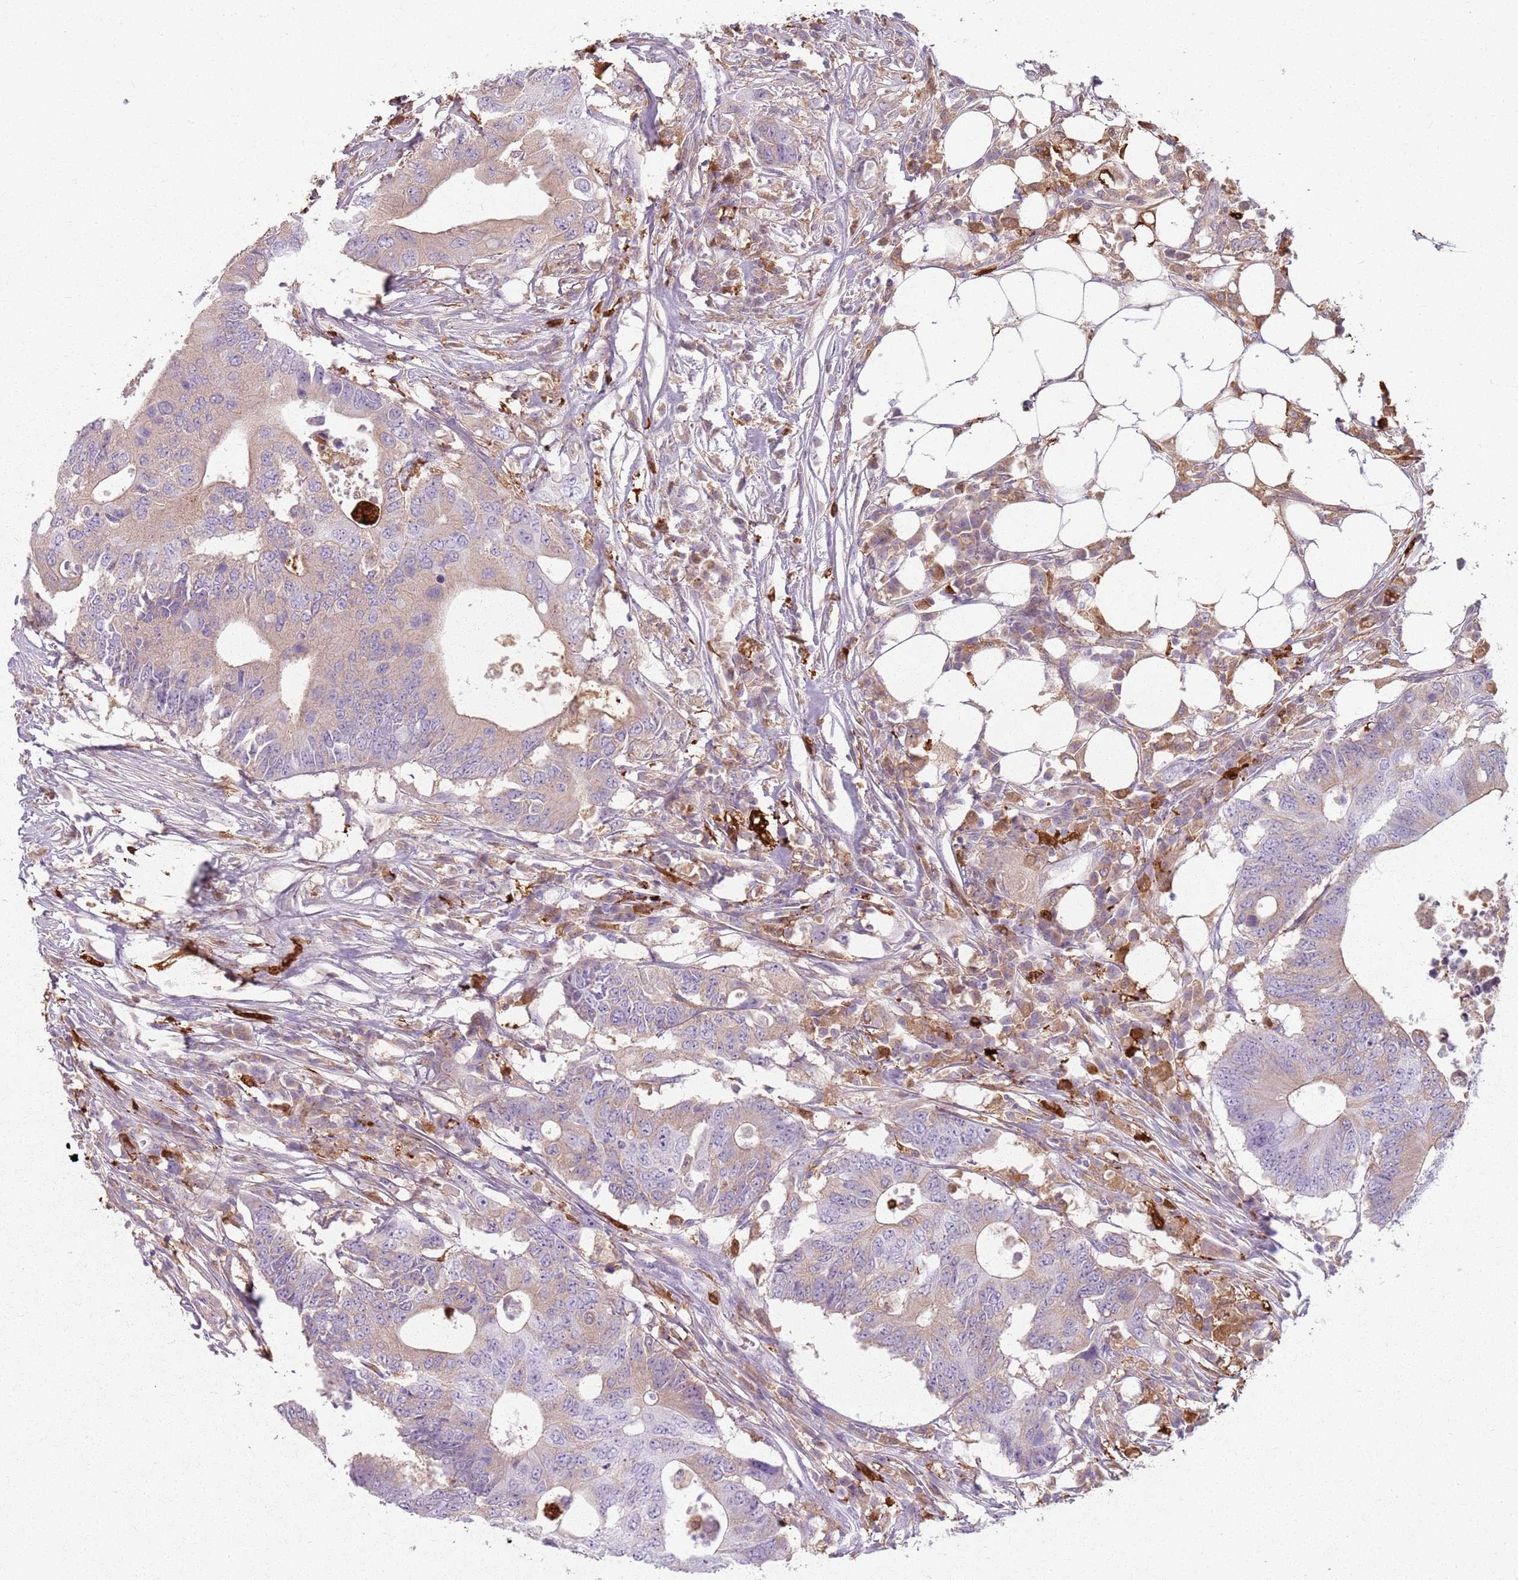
{"staining": {"intensity": "moderate", "quantity": ">75%", "location": "cytoplasmic/membranous"}, "tissue": "colorectal cancer", "cell_type": "Tumor cells", "image_type": "cancer", "snomed": [{"axis": "morphology", "description": "Adenocarcinoma, NOS"}, {"axis": "topography", "description": "Colon"}], "caption": "This is a micrograph of IHC staining of adenocarcinoma (colorectal), which shows moderate expression in the cytoplasmic/membranous of tumor cells.", "gene": "GDPGP1", "patient": {"sex": "male", "age": 71}}